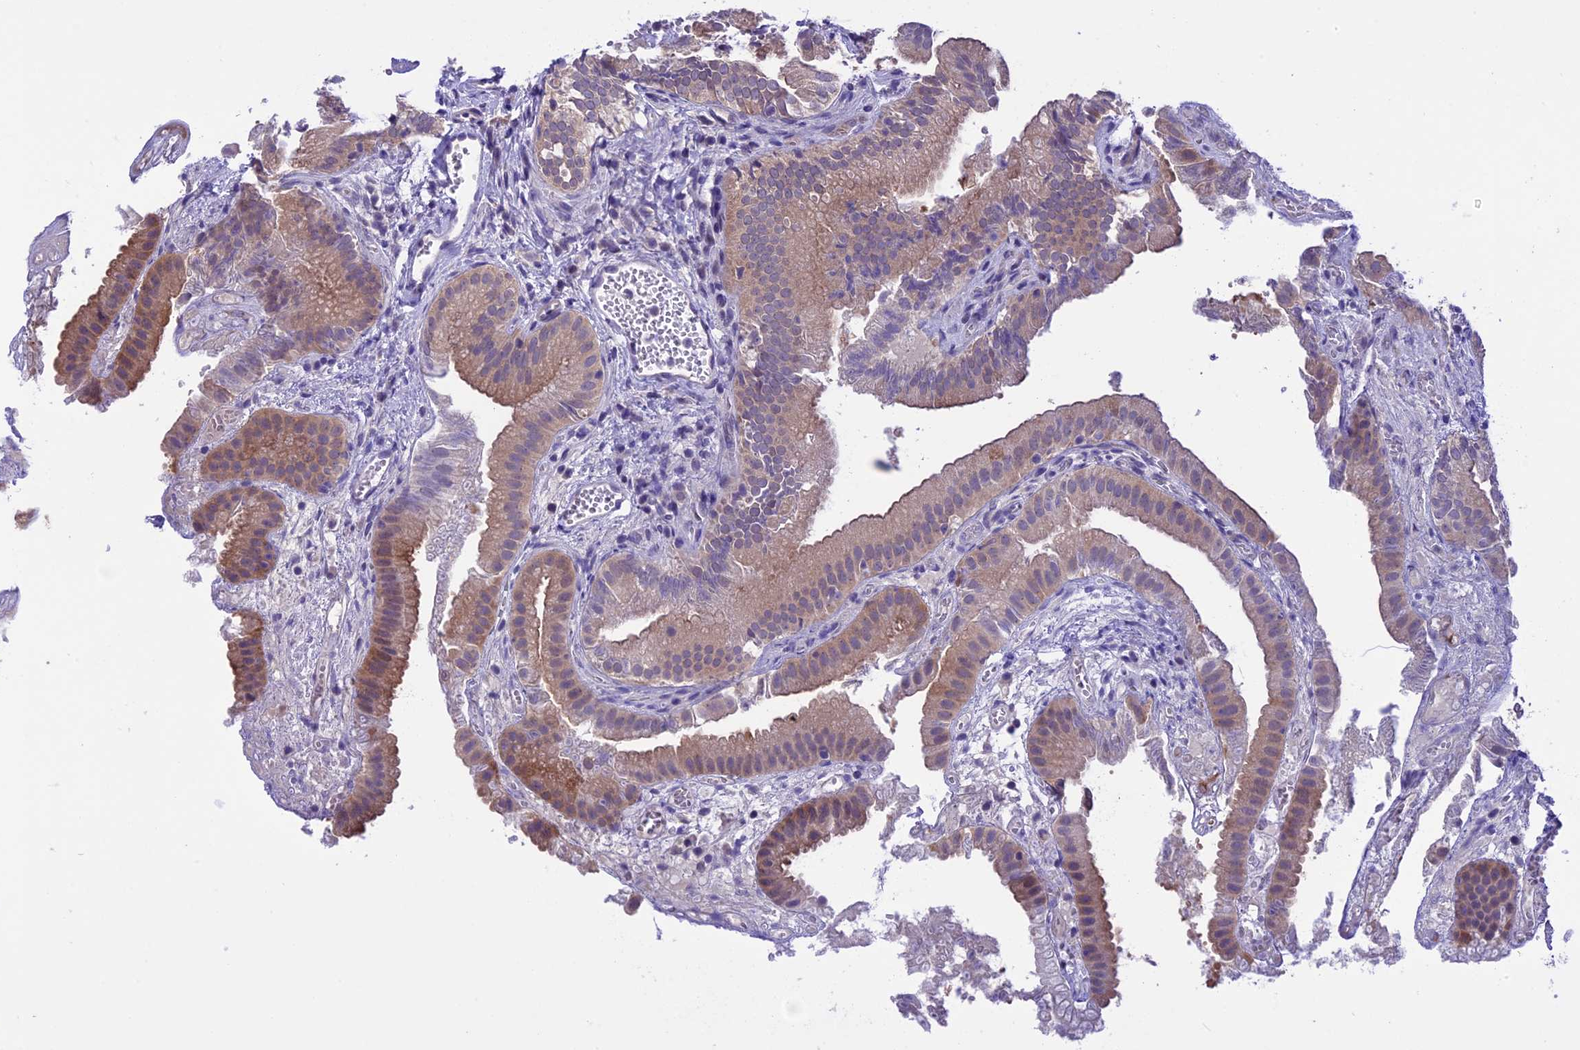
{"staining": {"intensity": "moderate", "quantity": "<25%", "location": "cytoplasmic/membranous"}, "tissue": "gallbladder", "cell_type": "Glandular cells", "image_type": "normal", "snomed": [{"axis": "morphology", "description": "Normal tissue, NOS"}, {"axis": "topography", "description": "Gallbladder"}], "caption": "Benign gallbladder shows moderate cytoplasmic/membranous staining in about <25% of glandular cells.", "gene": "XKR7", "patient": {"sex": "female", "age": 30}}